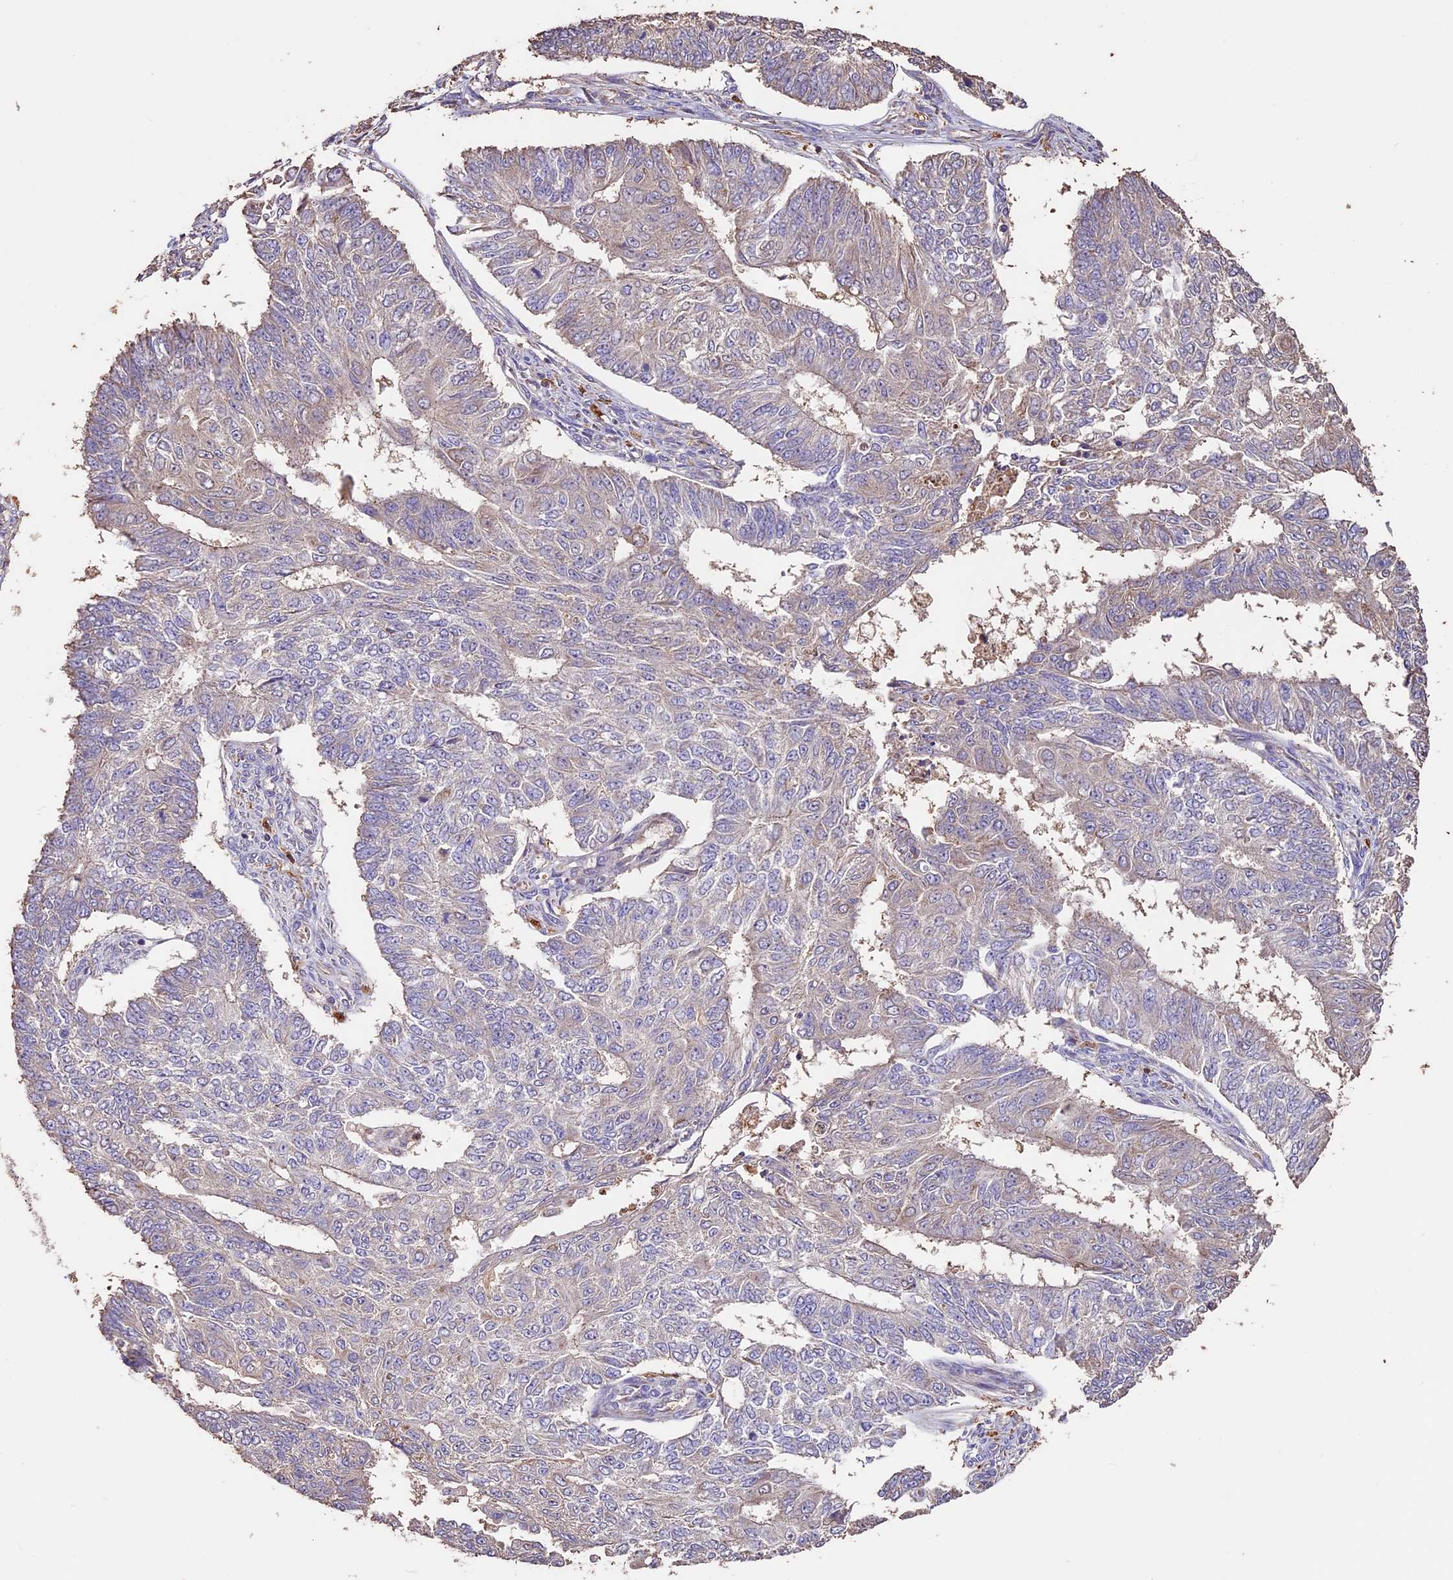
{"staining": {"intensity": "negative", "quantity": "none", "location": "none"}, "tissue": "endometrial cancer", "cell_type": "Tumor cells", "image_type": "cancer", "snomed": [{"axis": "morphology", "description": "Adenocarcinoma, NOS"}, {"axis": "topography", "description": "Endometrium"}], "caption": "This is an immunohistochemistry photomicrograph of endometrial cancer. There is no staining in tumor cells.", "gene": "CRLF1", "patient": {"sex": "female", "age": 32}}